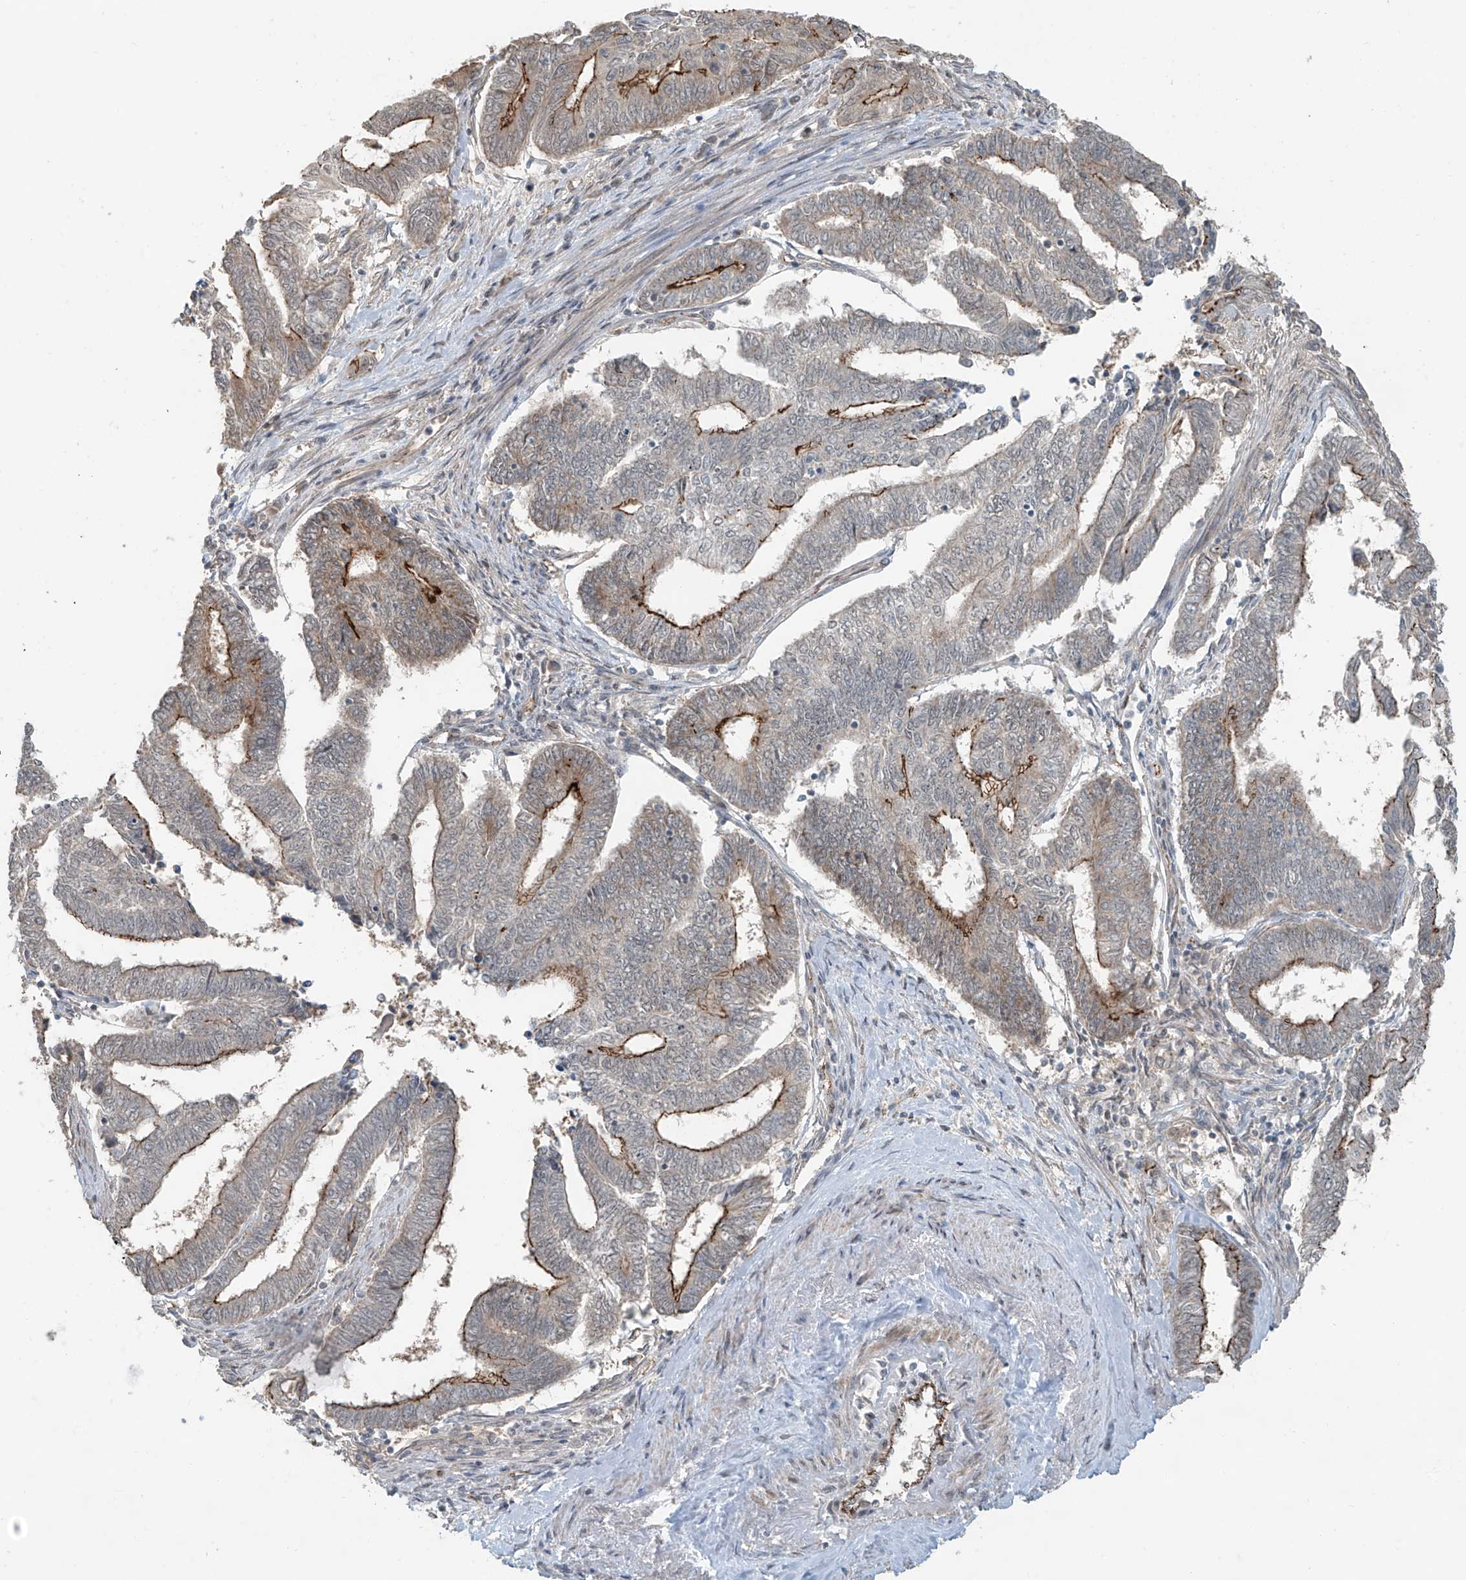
{"staining": {"intensity": "moderate", "quantity": "25%-75%", "location": "cytoplasmic/membranous"}, "tissue": "endometrial cancer", "cell_type": "Tumor cells", "image_type": "cancer", "snomed": [{"axis": "morphology", "description": "Adenocarcinoma, NOS"}, {"axis": "topography", "description": "Uterus"}, {"axis": "topography", "description": "Endometrium"}], "caption": "Human endometrial cancer (adenocarcinoma) stained with a protein marker reveals moderate staining in tumor cells.", "gene": "ZNF16", "patient": {"sex": "female", "age": 70}}